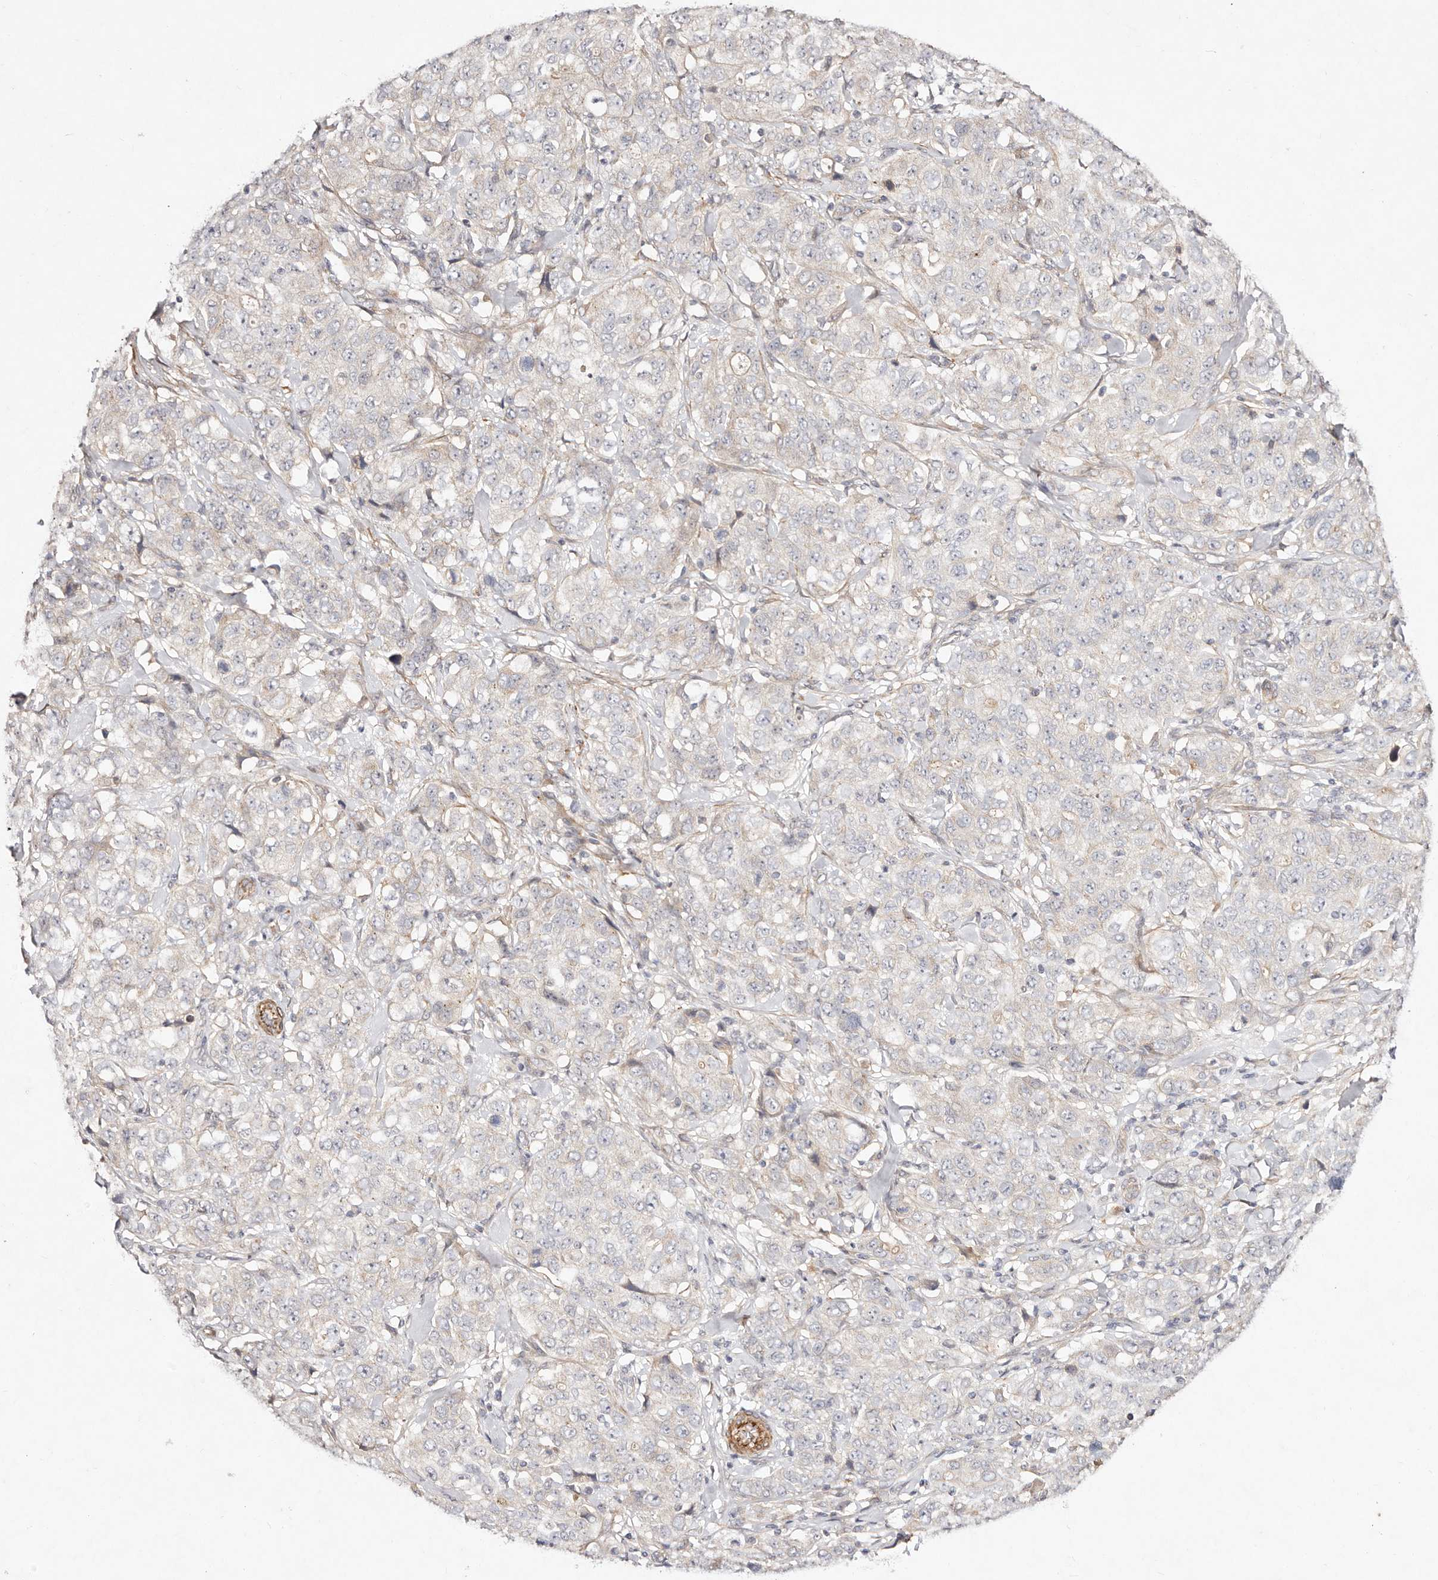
{"staining": {"intensity": "negative", "quantity": "none", "location": "none"}, "tissue": "stomach cancer", "cell_type": "Tumor cells", "image_type": "cancer", "snomed": [{"axis": "morphology", "description": "Adenocarcinoma, NOS"}, {"axis": "topography", "description": "Stomach"}], "caption": "Histopathology image shows no protein expression in tumor cells of stomach adenocarcinoma tissue.", "gene": "MTMR11", "patient": {"sex": "male", "age": 48}}